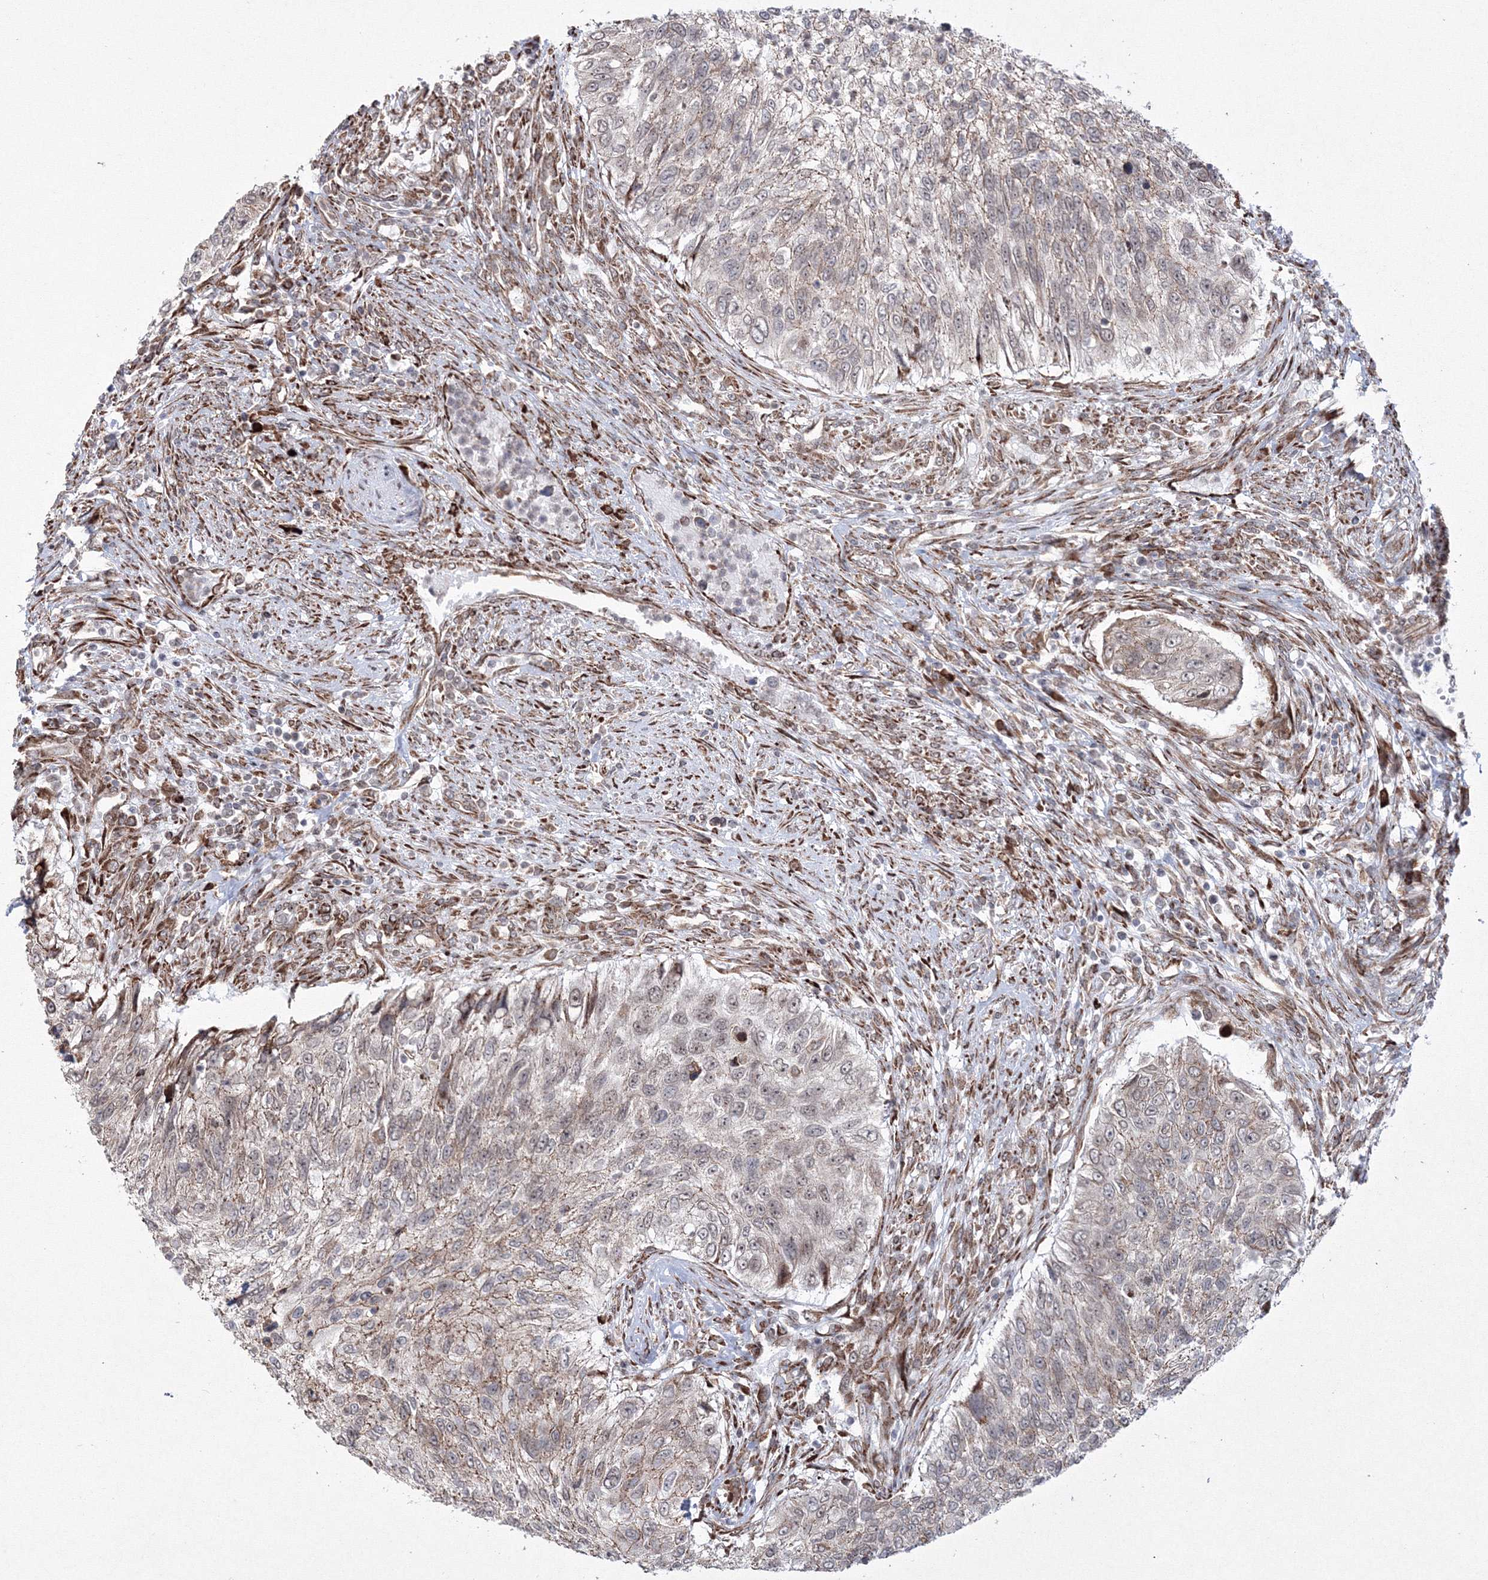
{"staining": {"intensity": "weak", "quantity": "25%-75%", "location": "cytoplasmic/membranous"}, "tissue": "urothelial cancer", "cell_type": "Tumor cells", "image_type": "cancer", "snomed": [{"axis": "morphology", "description": "Urothelial carcinoma, High grade"}, {"axis": "topography", "description": "Urinary bladder"}], "caption": "The micrograph displays staining of urothelial carcinoma (high-grade), revealing weak cytoplasmic/membranous protein staining (brown color) within tumor cells. (DAB (3,3'-diaminobenzidine) IHC, brown staining for protein, blue staining for nuclei).", "gene": "EFCAB12", "patient": {"sex": "female", "age": 60}}